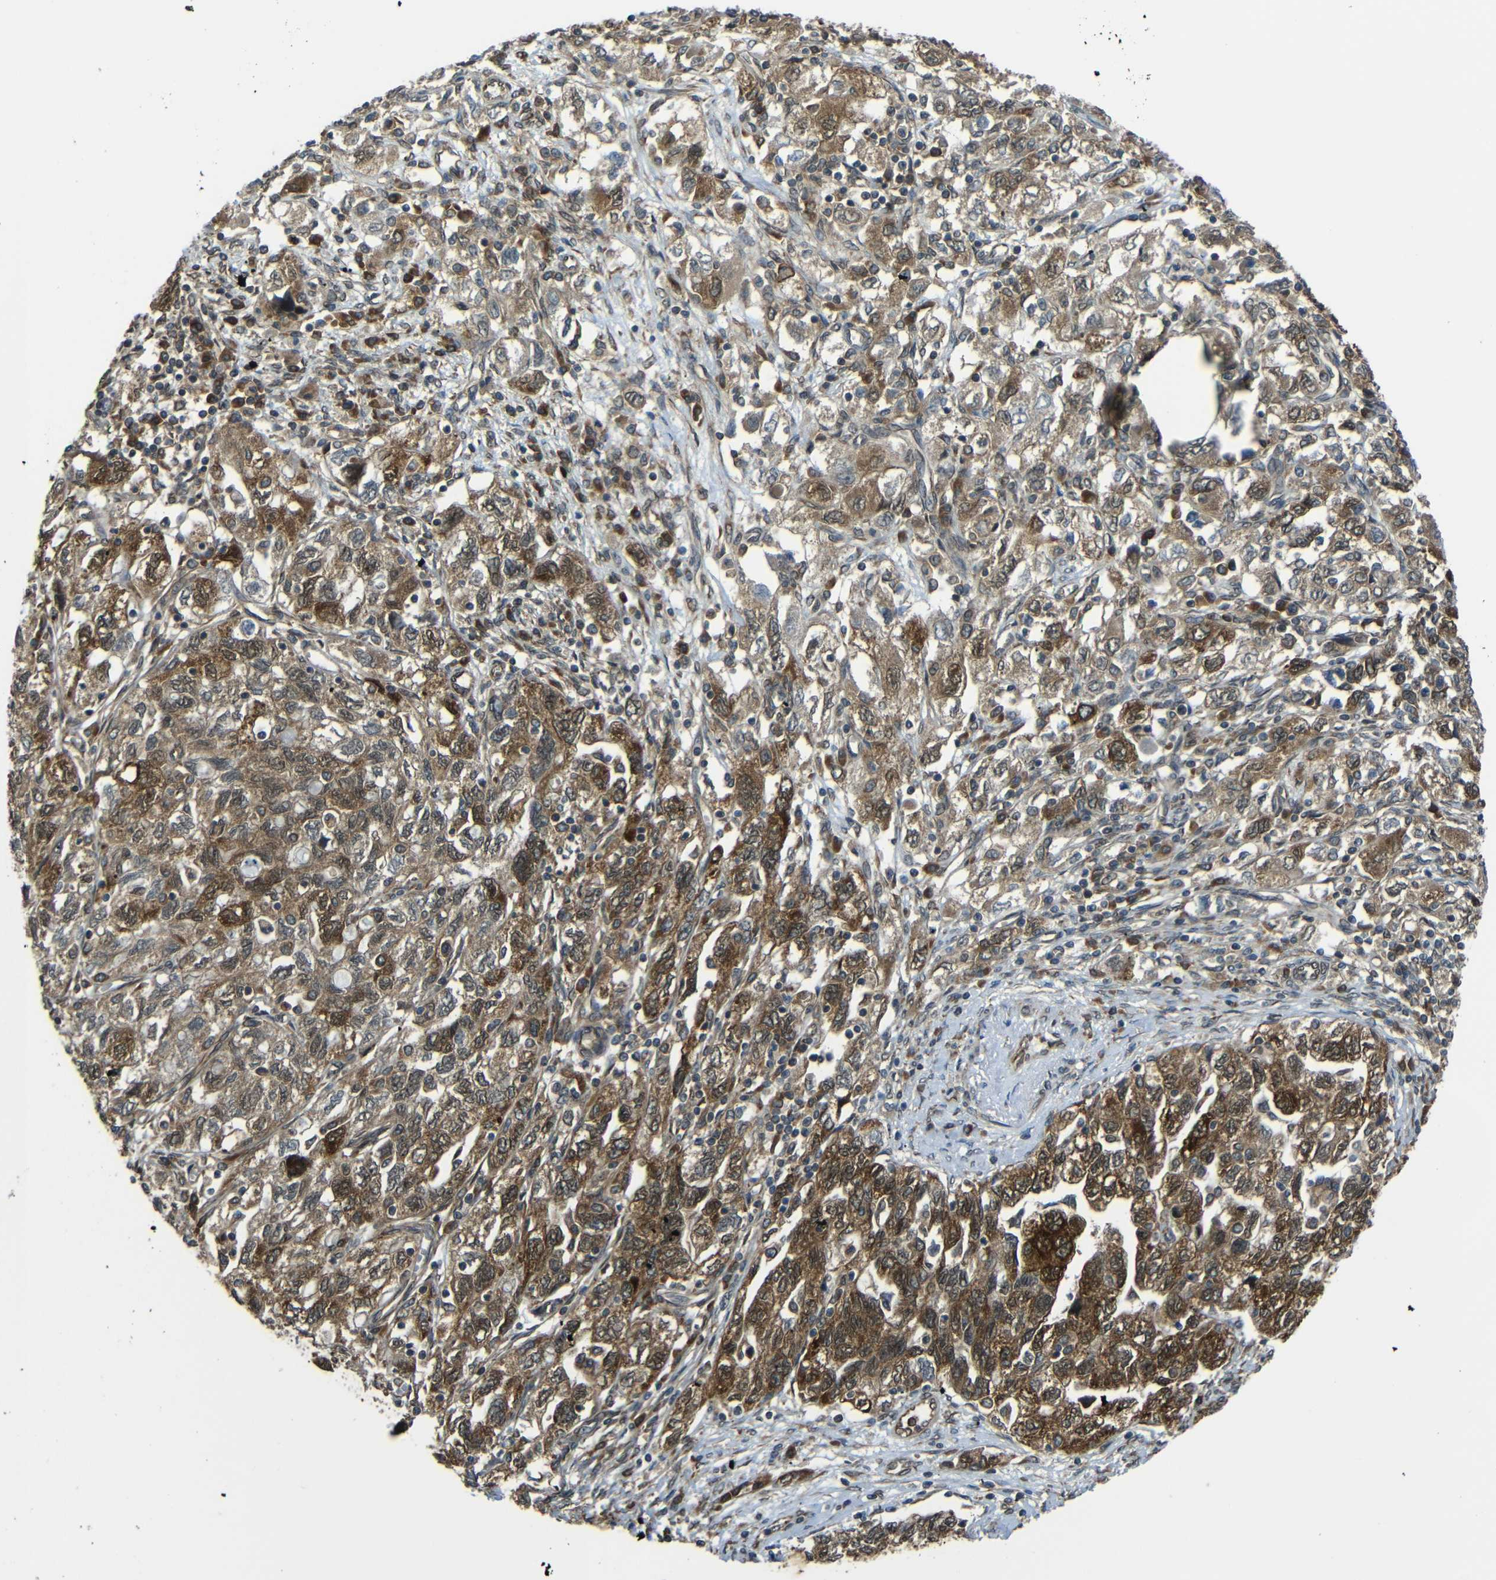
{"staining": {"intensity": "moderate", "quantity": ">75%", "location": "cytoplasmic/membranous"}, "tissue": "ovarian cancer", "cell_type": "Tumor cells", "image_type": "cancer", "snomed": [{"axis": "morphology", "description": "Carcinoma, NOS"}, {"axis": "morphology", "description": "Cystadenocarcinoma, serous, NOS"}, {"axis": "topography", "description": "Ovary"}], "caption": "Brown immunohistochemical staining in human ovarian cancer demonstrates moderate cytoplasmic/membranous expression in about >75% of tumor cells. (DAB = brown stain, brightfield microscopy at high magnification).", "gene": "VAPB", "patient": {"sex": "female", "age": 69}}